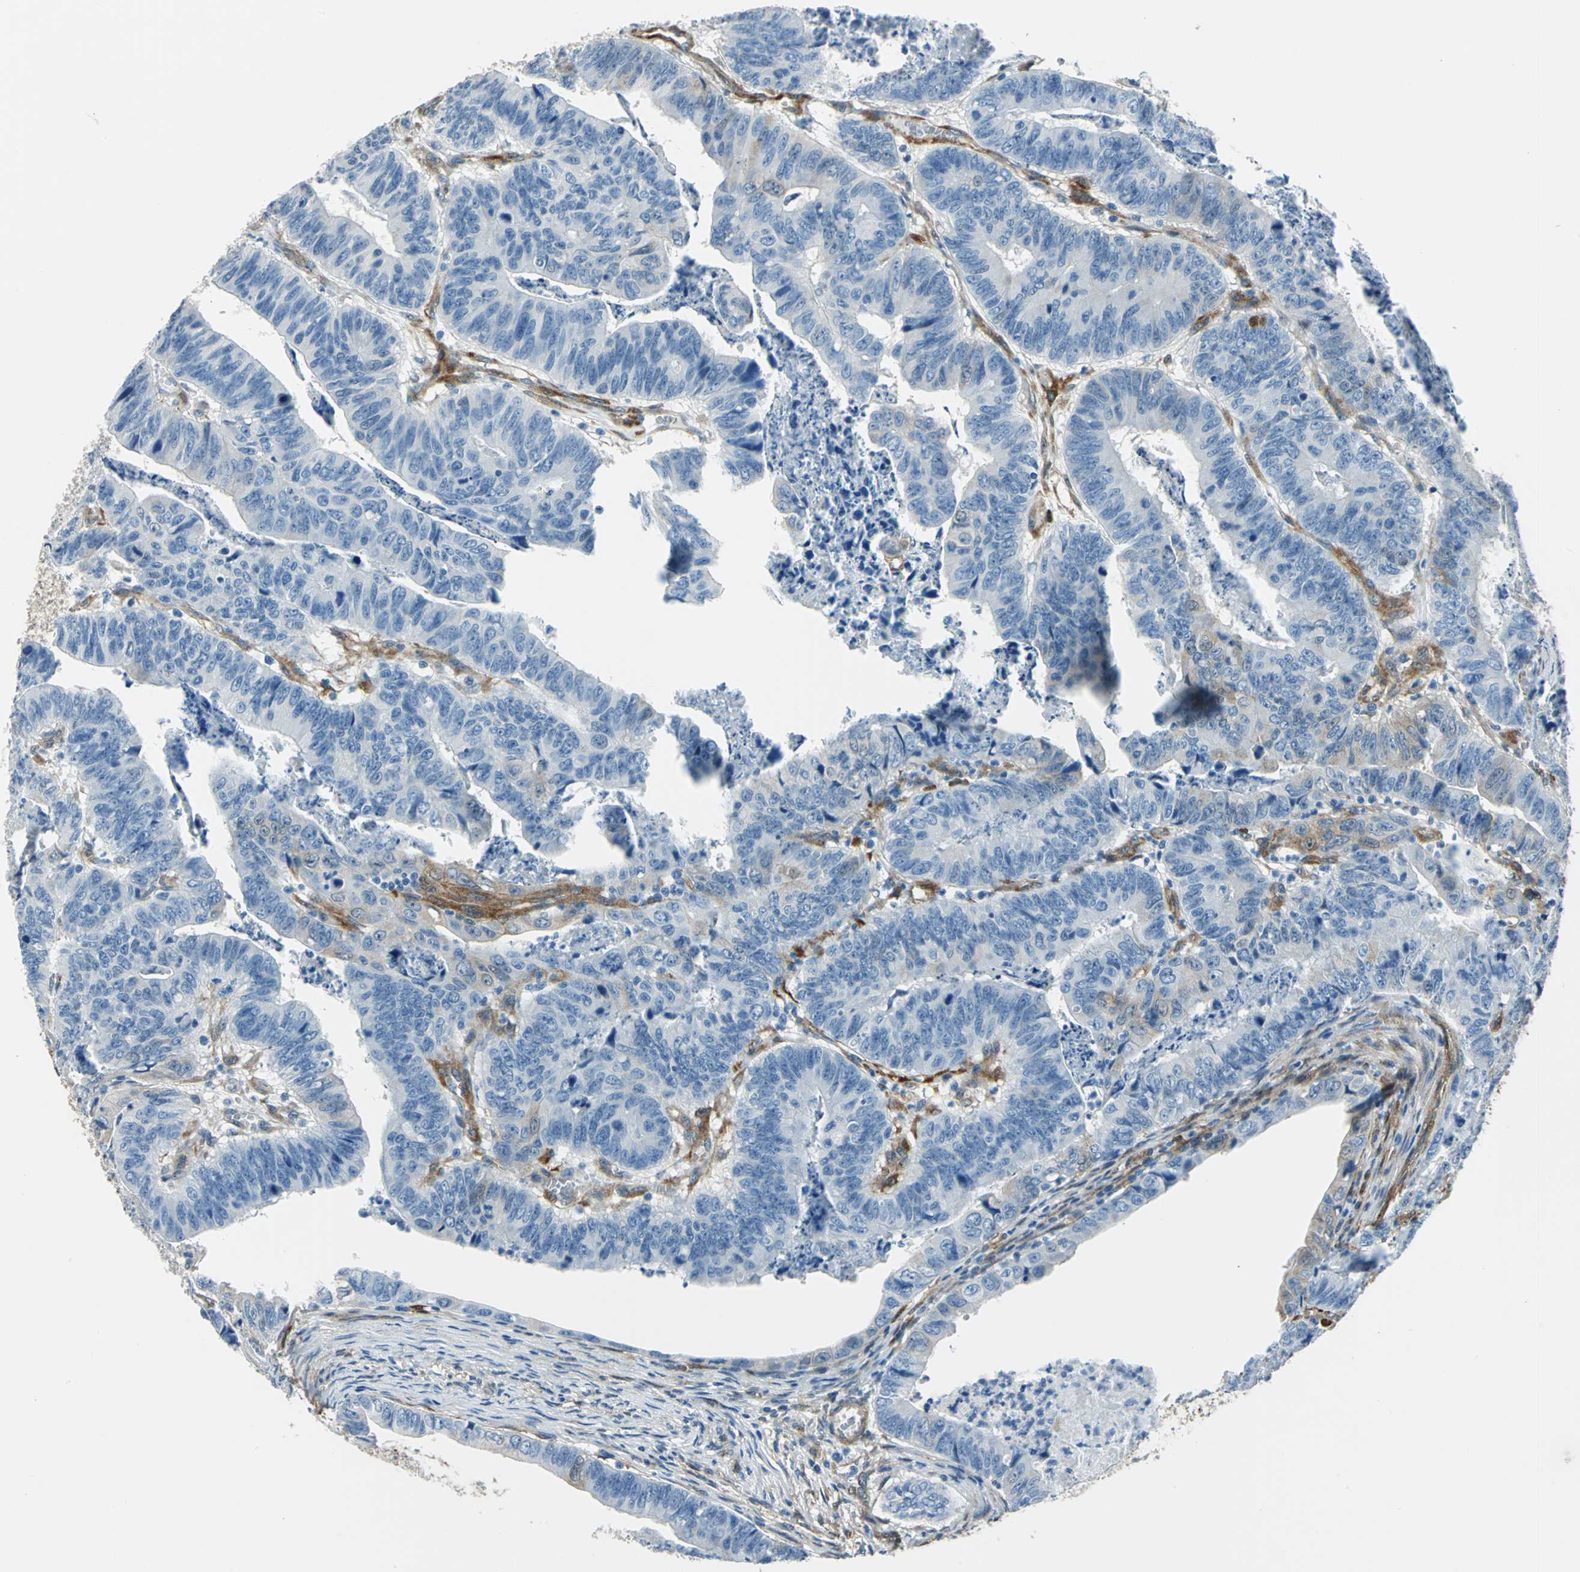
{"staining": {"intensity": "moderate", "quantity": "<25%", "location": "cytoplasmic/membranous"}, "tissue": "stomach cancer", "cell_type": "Tumor cells", "image_type": "cancer", "snomed": [{"axis": "morphology", "description": "Adenocarcinoma, NOS"}, {"axis": "topography", "description": "Stomach, lower"}], "caption": "Tumor cells show low levels of moderate cytoplasmic/membranous staining in approximately <25% of cells in human stomach cancer.", "gene": "HSPB1", "patient": {"sex": "male", "age": 77}}